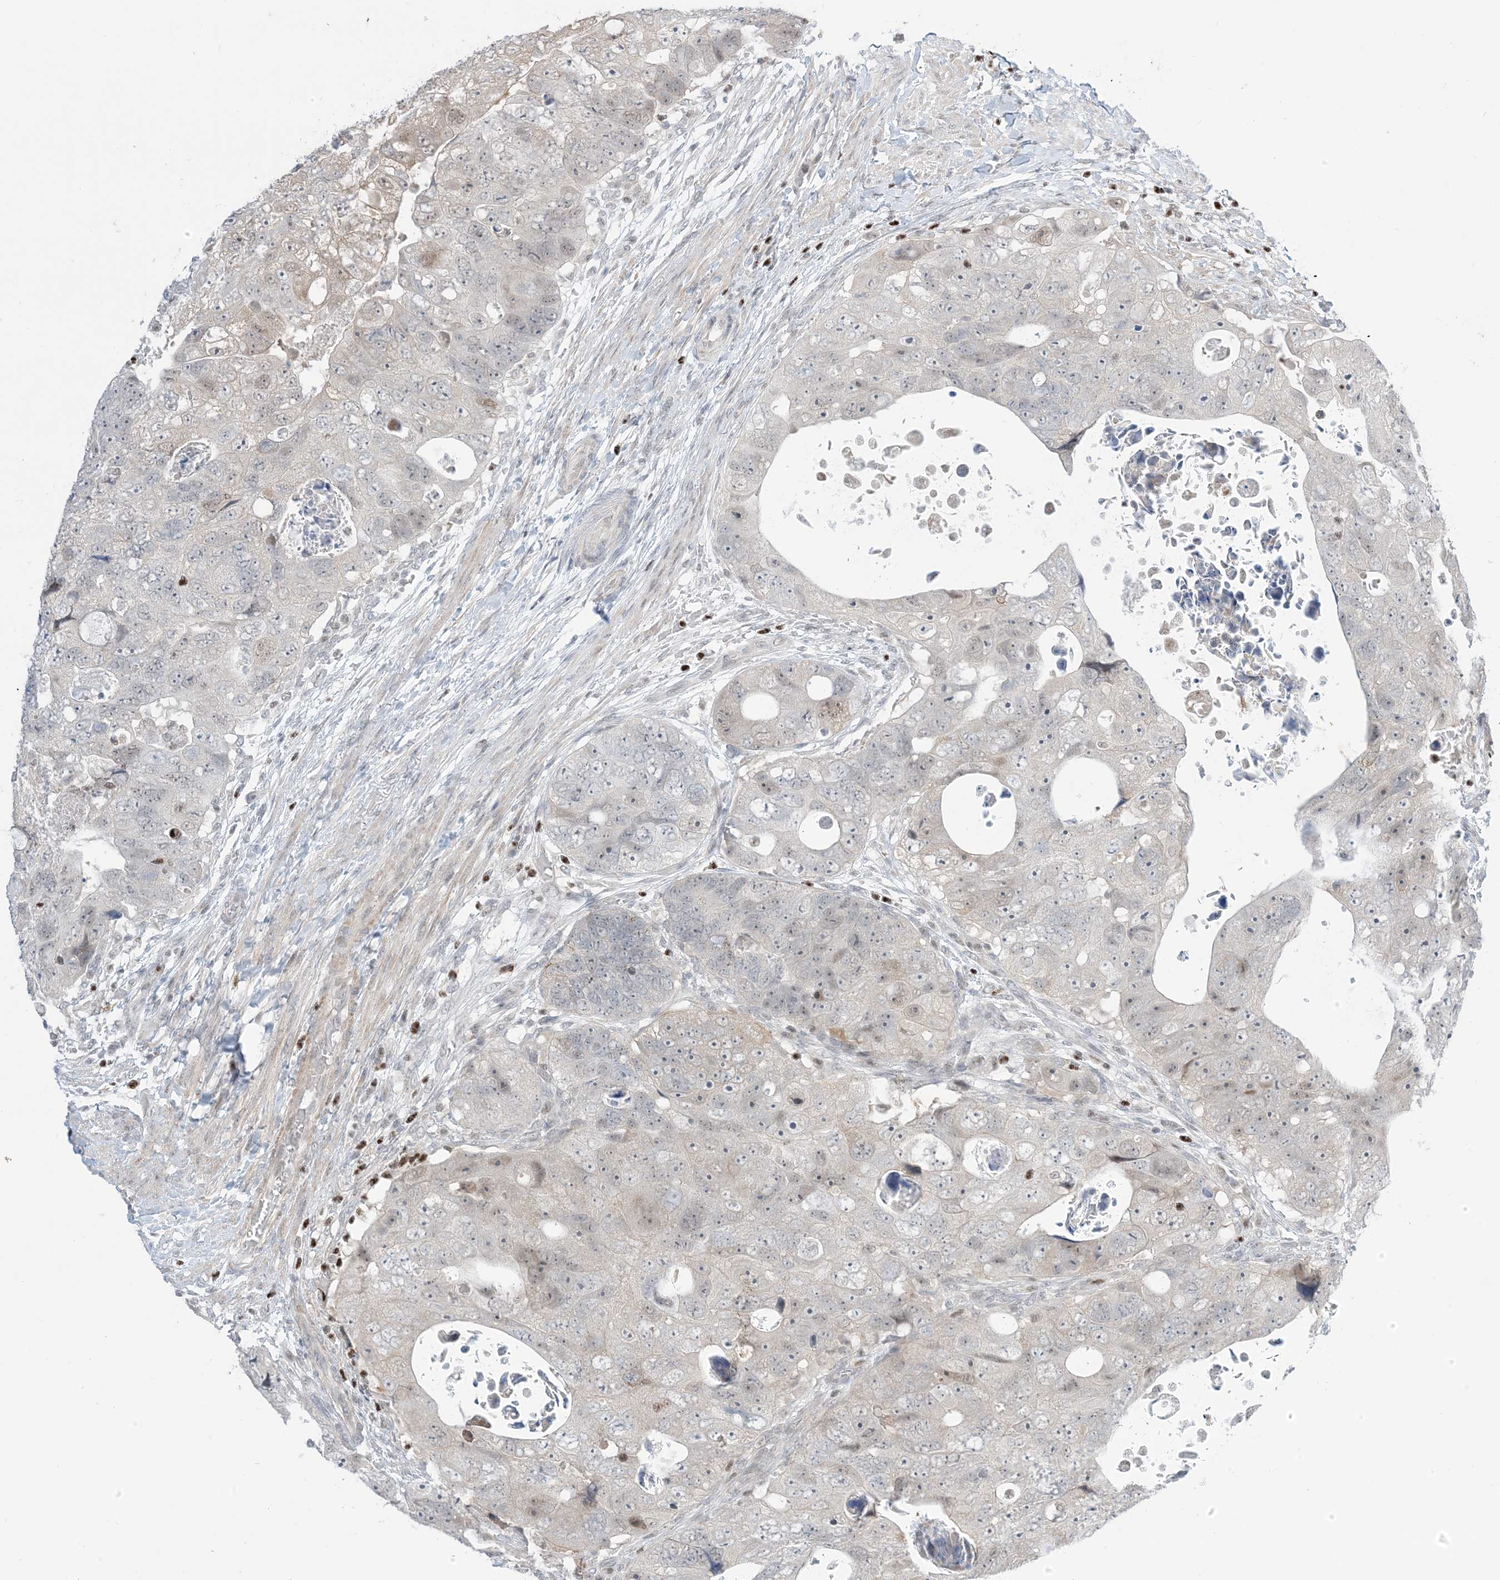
{"staining": {"intensity": "negative", "quantity": "none", "location": "none"}, "tissue": "colorectal cancer", "cell_type": "Tumor cells", "image_type": "cancer", "snomed": [{"axis": "morphology", "description": "Adenocarcinoma, NOS"}, {"axis": "topography", "description": "Rectum"}], "caption": "Immunohistochemistry of colorectal cancer (adenocarcinoma) exhibits no staining in tumor cells.", "gene": "TFPT", "patient": {"sex": "male", "age": 59}}